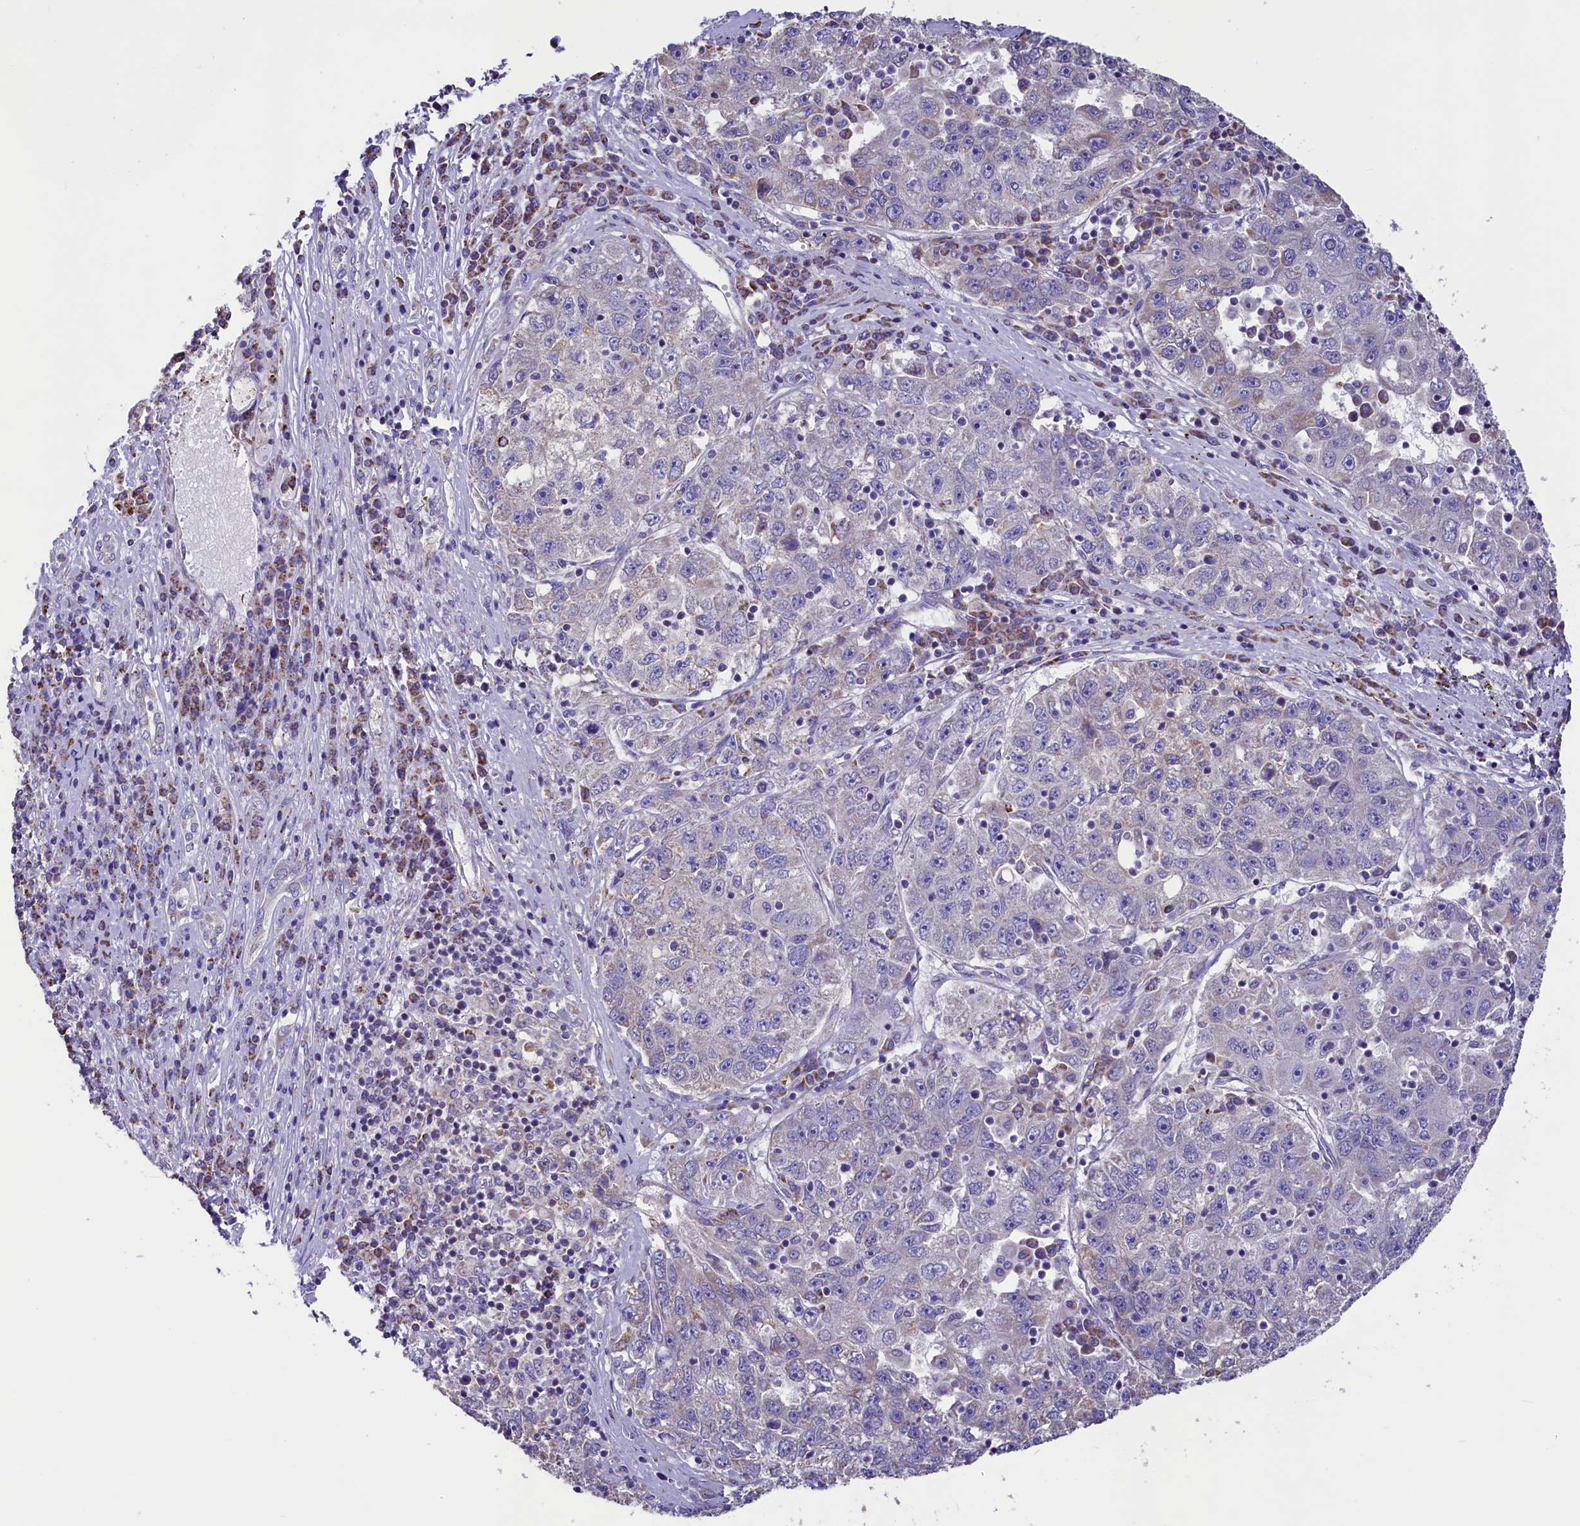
{"staining": {"intensity": "negative", "quantity": "none", "location": "none"}, "tissue": "liver cancer", "cell_type": "Tumor cells", "image_type": "cancer", "snomed": [{"axis": "morphology", "description": "Carcinoma, Hepatocellular, NOS"}, {"axis": "topography", "description": "Liver"}], "caption": "Immunohistochemical staining of liver hepatocellular carcinoma reveals no significant positivity in tumor cells. (DAB (3,3'-diaminobenzidine) immunohistochemistry (IHC) with hematoxylin counter stain).", "gene": "IDH3A", "patient": {"sex": "male", "age": 49}}